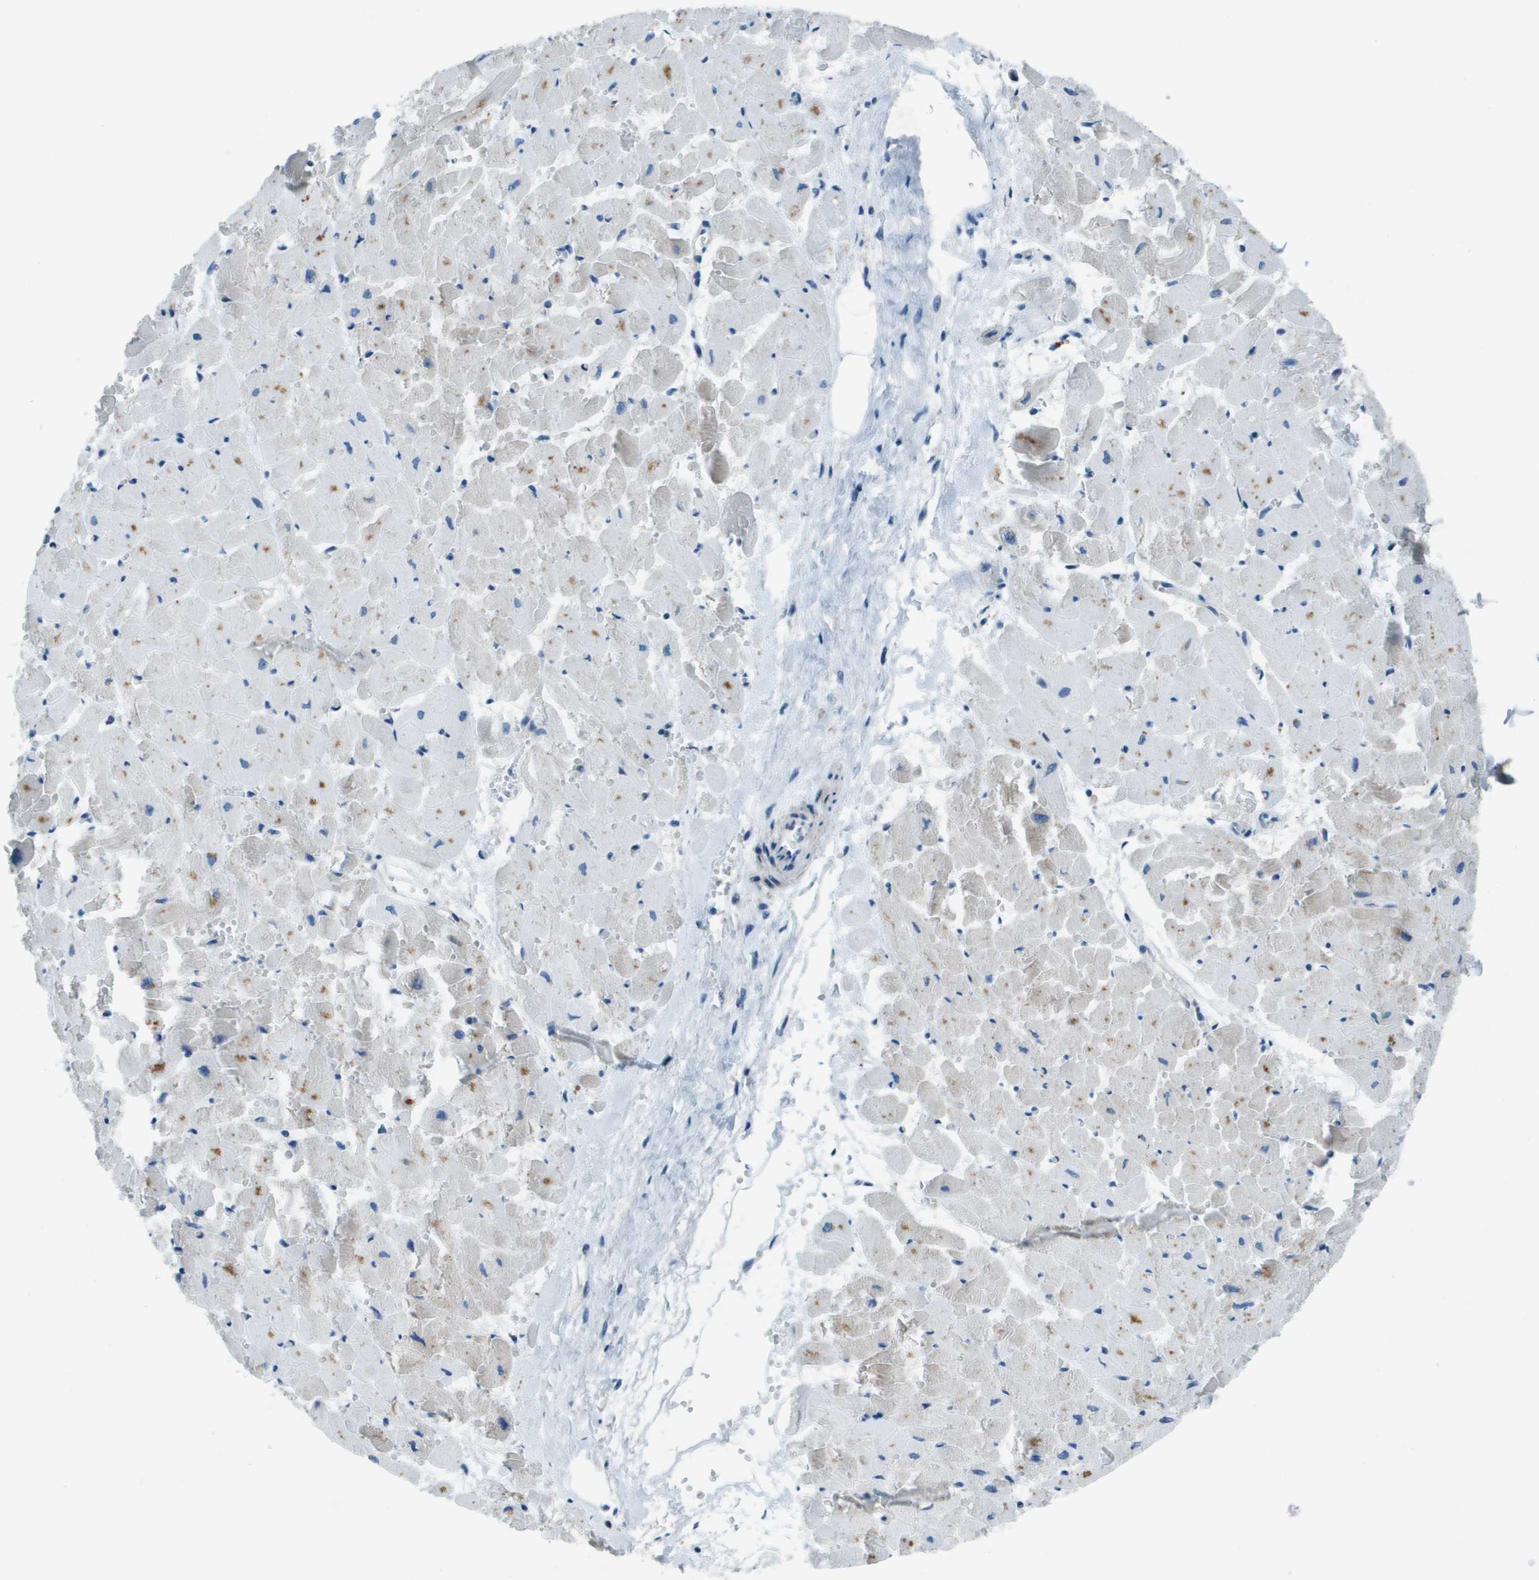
{"staining": {"intensity": "negative", "quantity": "none", "location": "none"}, "tissue": "heart muscle", "cell_type": "Cardiomyocytes", "image_type": "normal", "snomed": [{"axis": "morphology", "description": "Normal tissue, NOS"}, {"axis": "topography", "description": "Heart"}], "caption": "IHC micrograph of unremarkable heart muscle: heart muscle stained with DAB (3,3'-diaminobenzidine) reveals no significant protein expression in cardiomyocytes.", "gene": "ARFGAP2", "patient": {"sex": "female", "age": 19}}